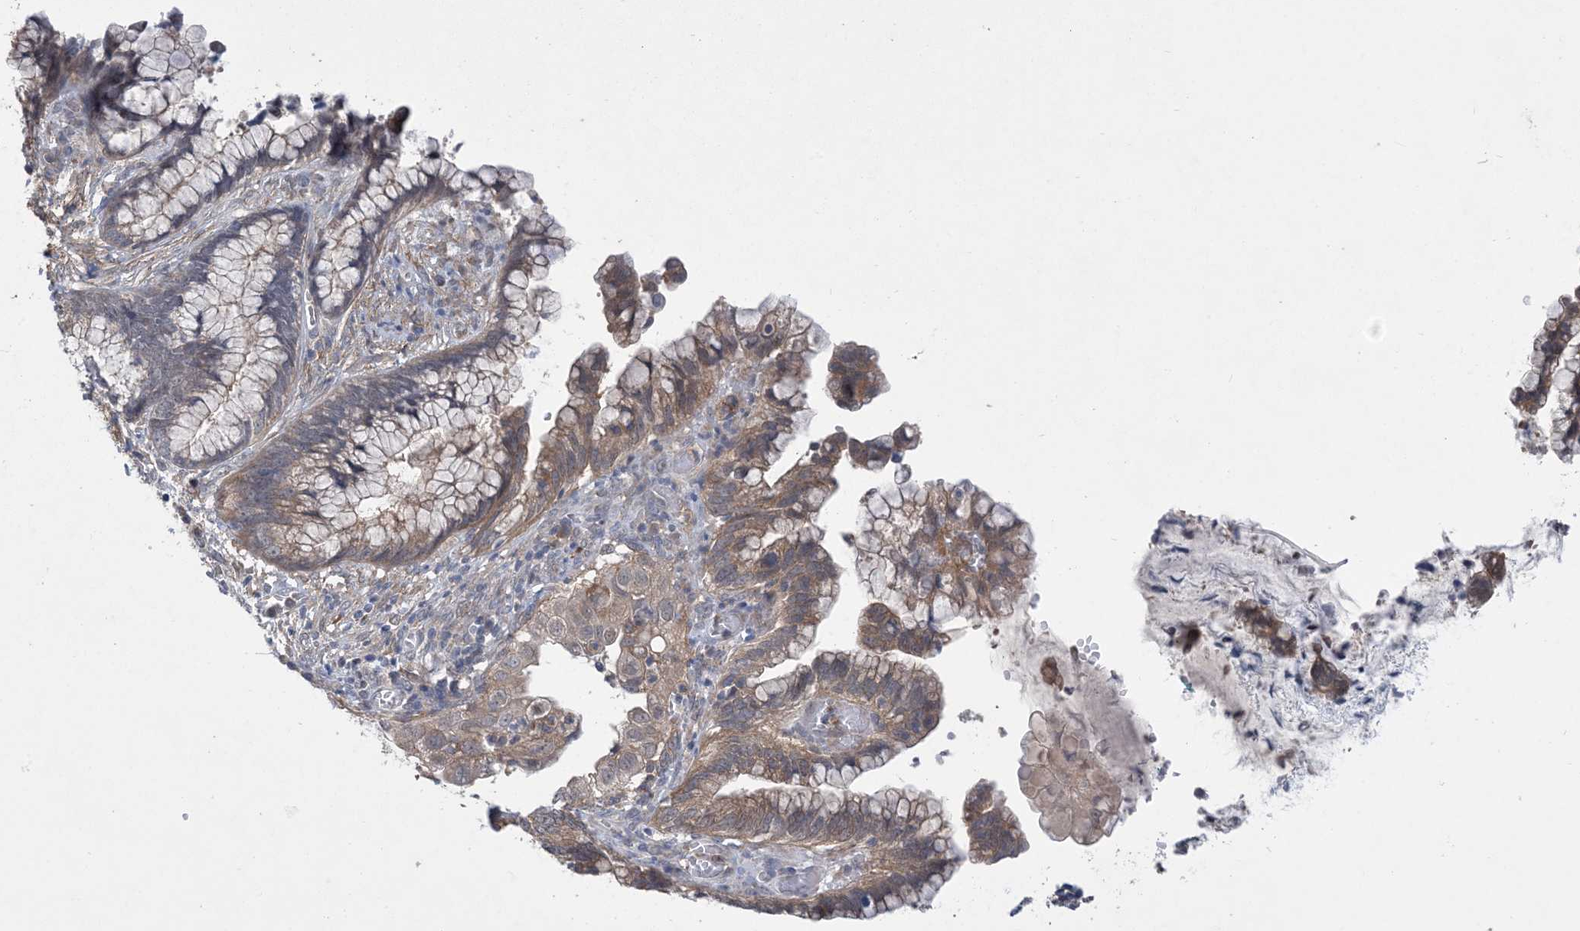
{"staining": {"intensity": "weak", "quantity": "25%-75%", "location": "cytoplasmic/membranous"}, "tissue": "cervical cancer", "cell_type": "Tumor cells", "image_type": "cancer", "snomed": [{"axis": "morphology", "description": "Adenocarcinoma, NOS"}, {"axis": "topography", "description": "Cervix"}], "caption": "This is a histology image of immunohistochemistry staining of adenocarcinoma (cervical), which shows weak expression in the cytoplasmic/membranous of tumor cells.", "gene": "EHBP1", "patient": {"sex": "female", "age": 44}}